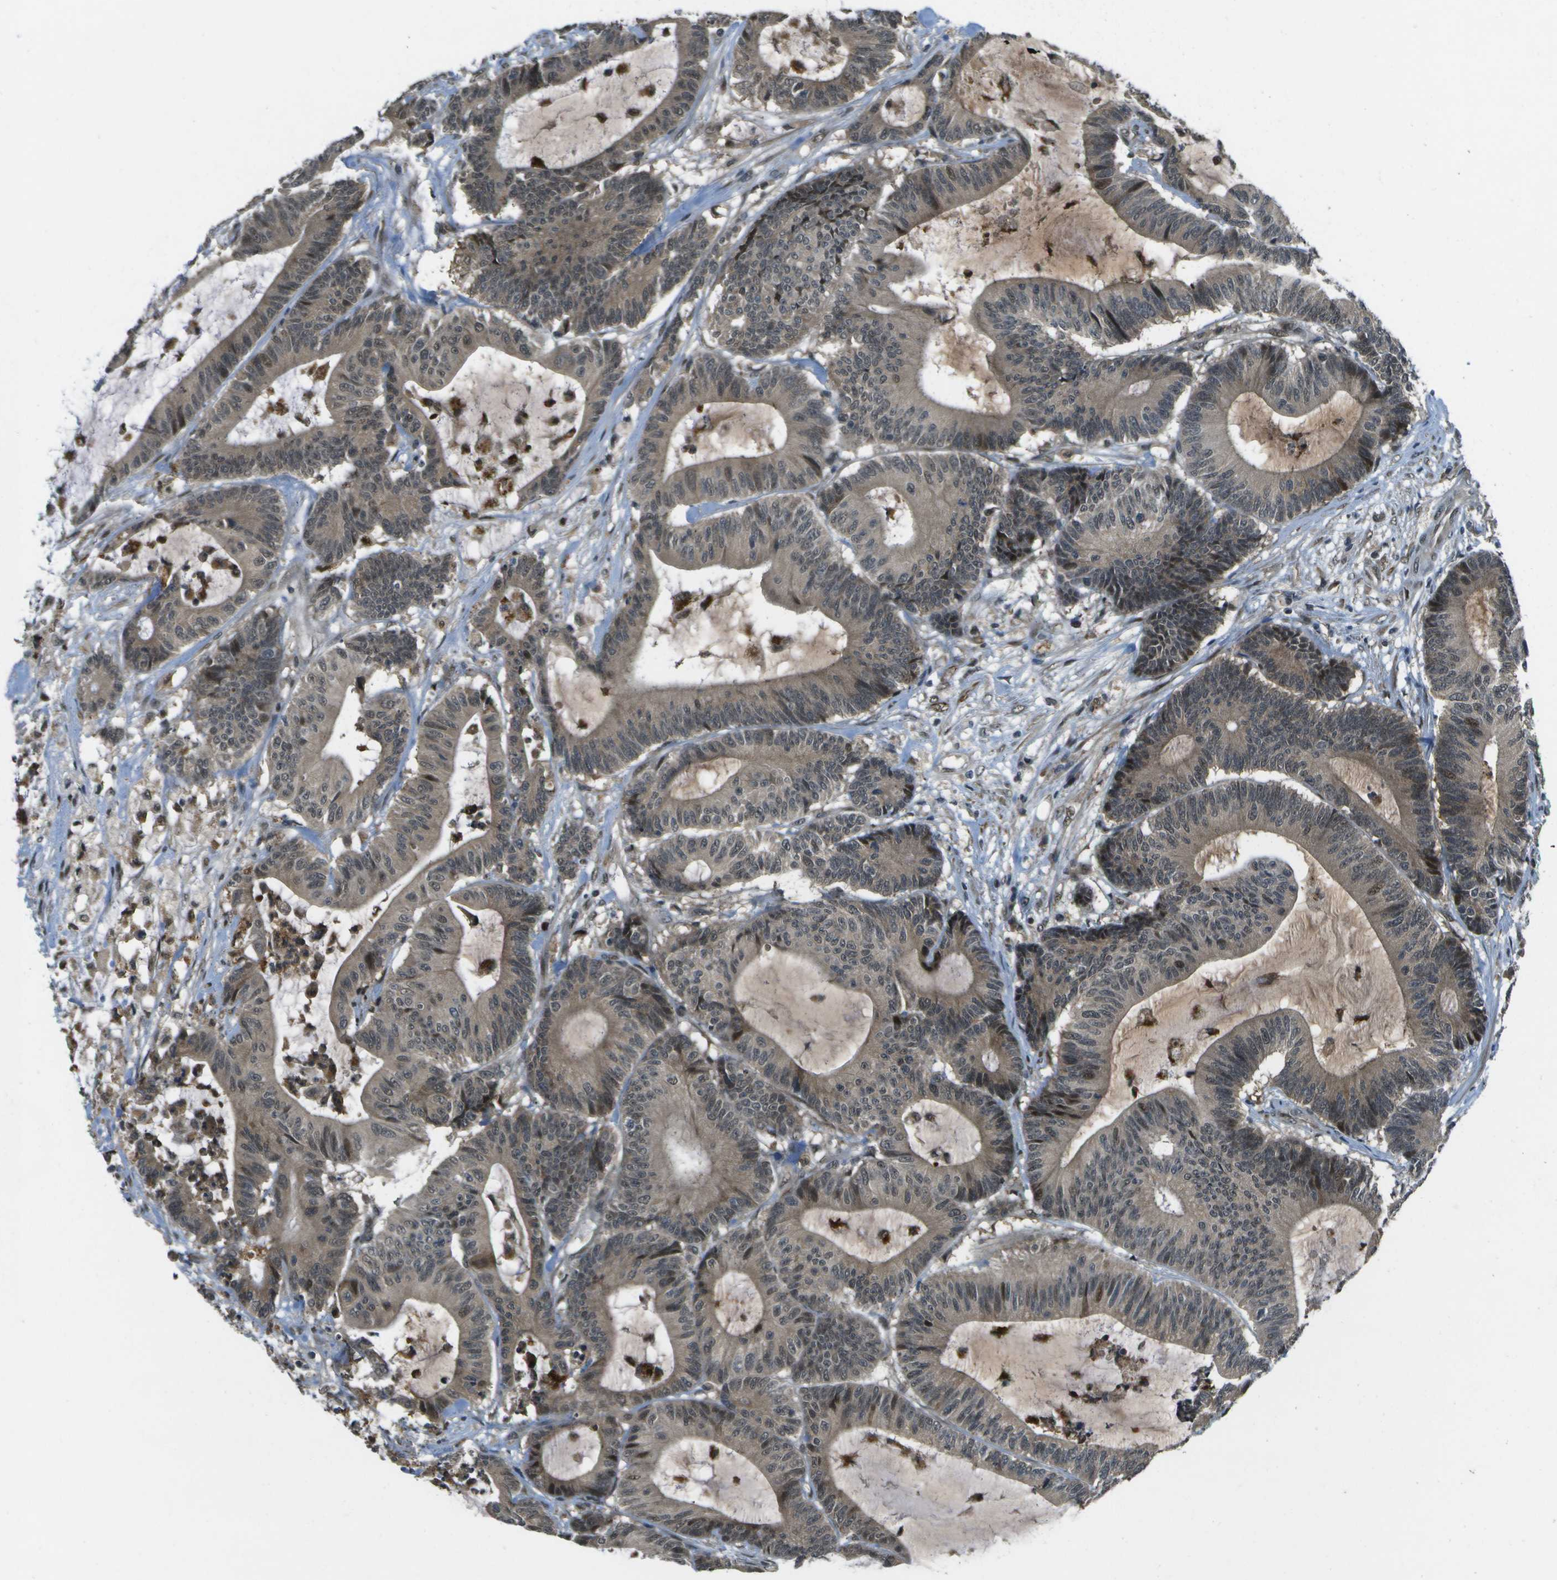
{"staining": {"intensity": "moderate", "quantity": ">75%", "location": "cytoplasmic/membranous,nuclear"}, "tissue": "colorectal cancer", "cell_type": "Tumor cells", "image_type": "cancer", "snomed": [{"axis": "morphology", "description": "Adenocarcinoma, NOS"}, {"axis": "topography", "description": "Colon"}], "caption": "There is medium levels of moderate cytoplasmic/membranous and nuclear expression in tumor cells of colorectal cancer, as demonstrated by immunohistochemical staining (brown color).", "gene": "GANC", "patient": {"sex": "female", "age": 84}}